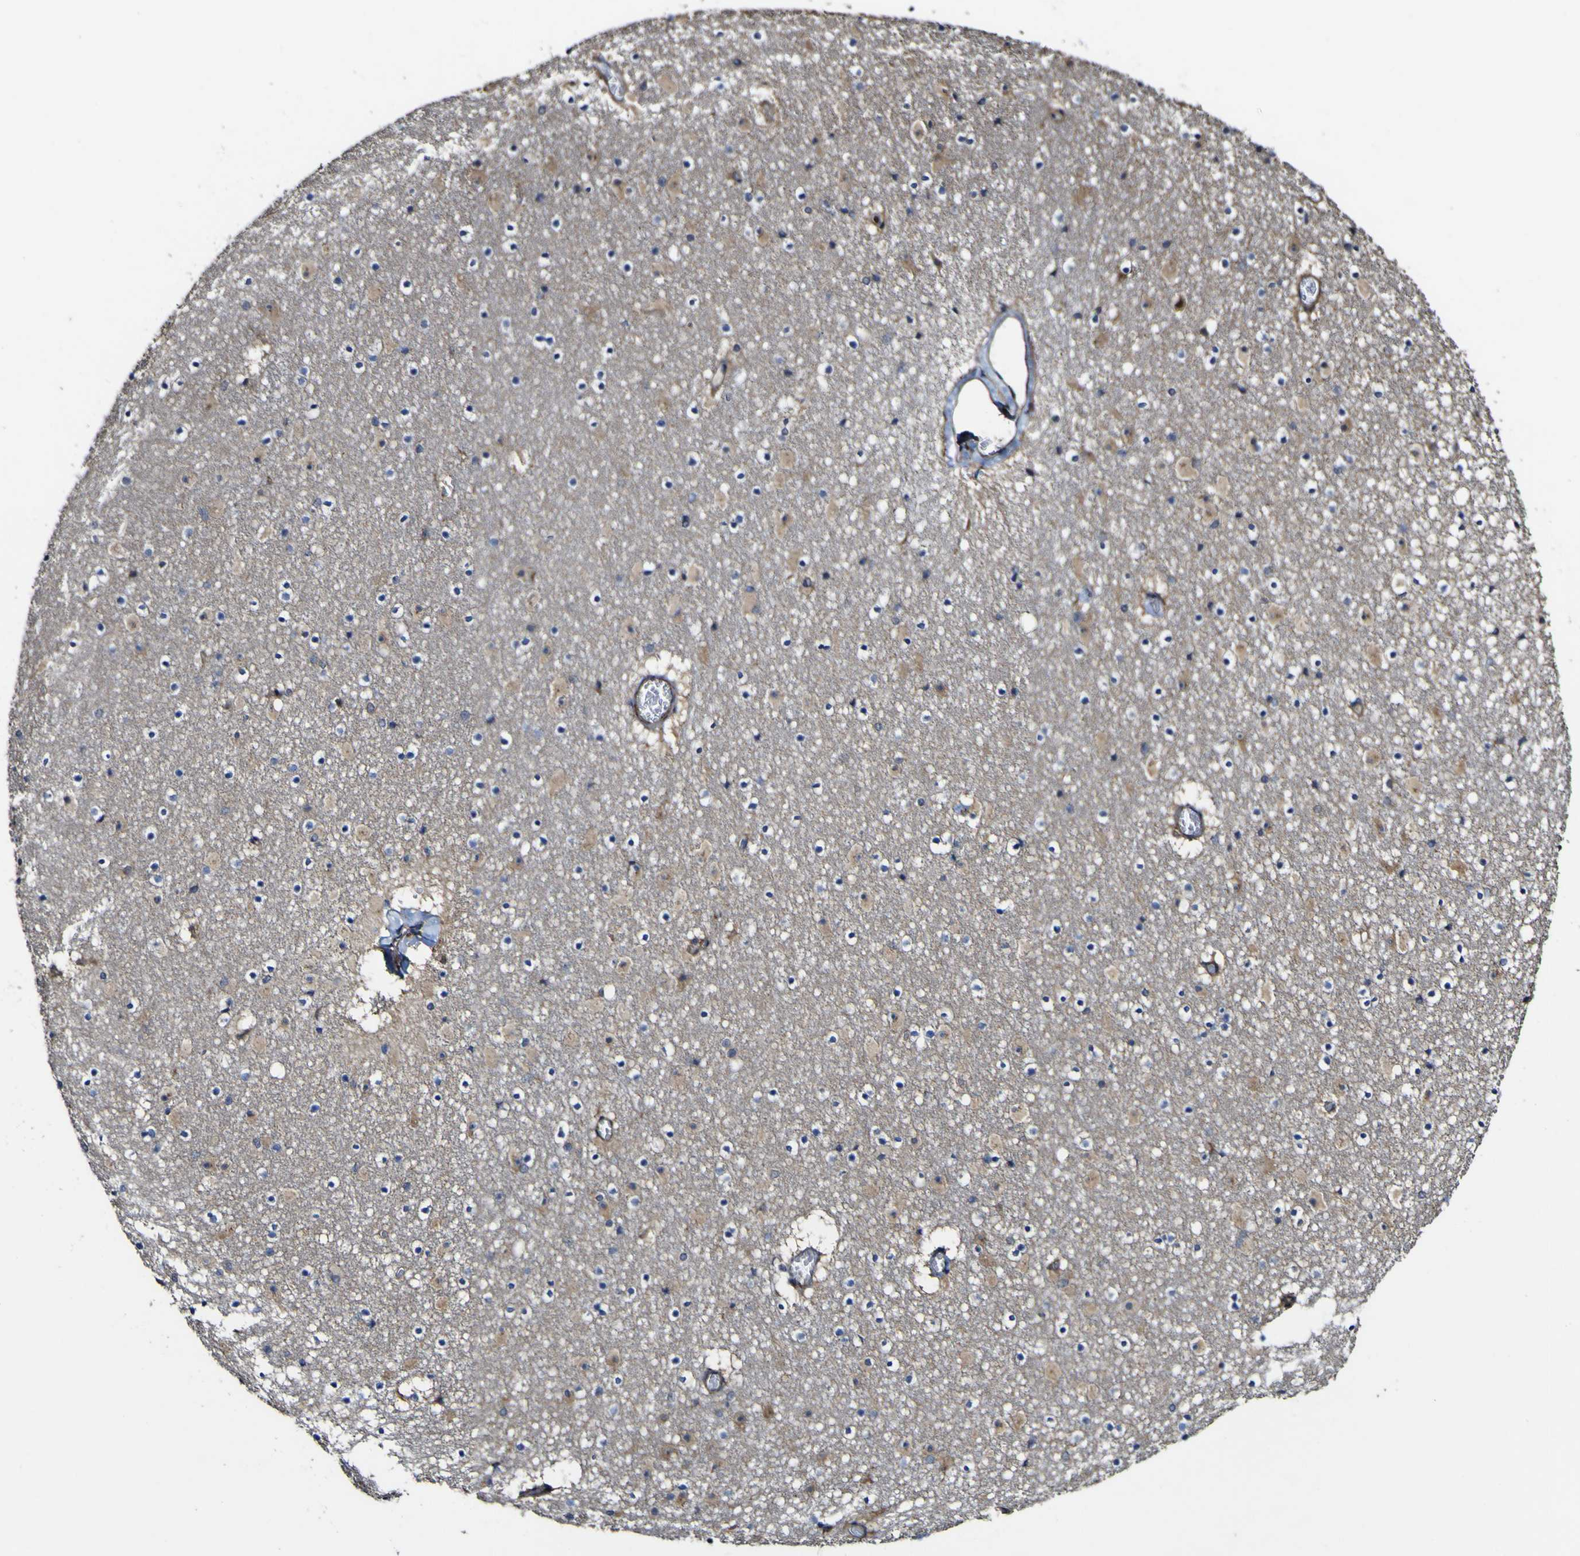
{"staining": {"intensity": "weak", "quantity": "<25%", "location": "cytoplasmic/membranous"}, "tissue": "caudate", "cell_type": "Glial cells", "image_type": "normal", "snomed": [{"axis": "morphology", "description": "Normal tissue, NOS"}, {"axis": "topography", "description": "Lateral ventricle wall"}], "caption": "This is a image of immunohistochemistry (IHC) staining of unremarkable caudate, which shows no positivity in glial cells. (Stains: DAB immunohistochemistry with hematoxylin counter stain, Microscopy: brightfield microscopy at high magnification).", "gene": "NAALADL2", "patient": {"sex": "male", "age": 45}}